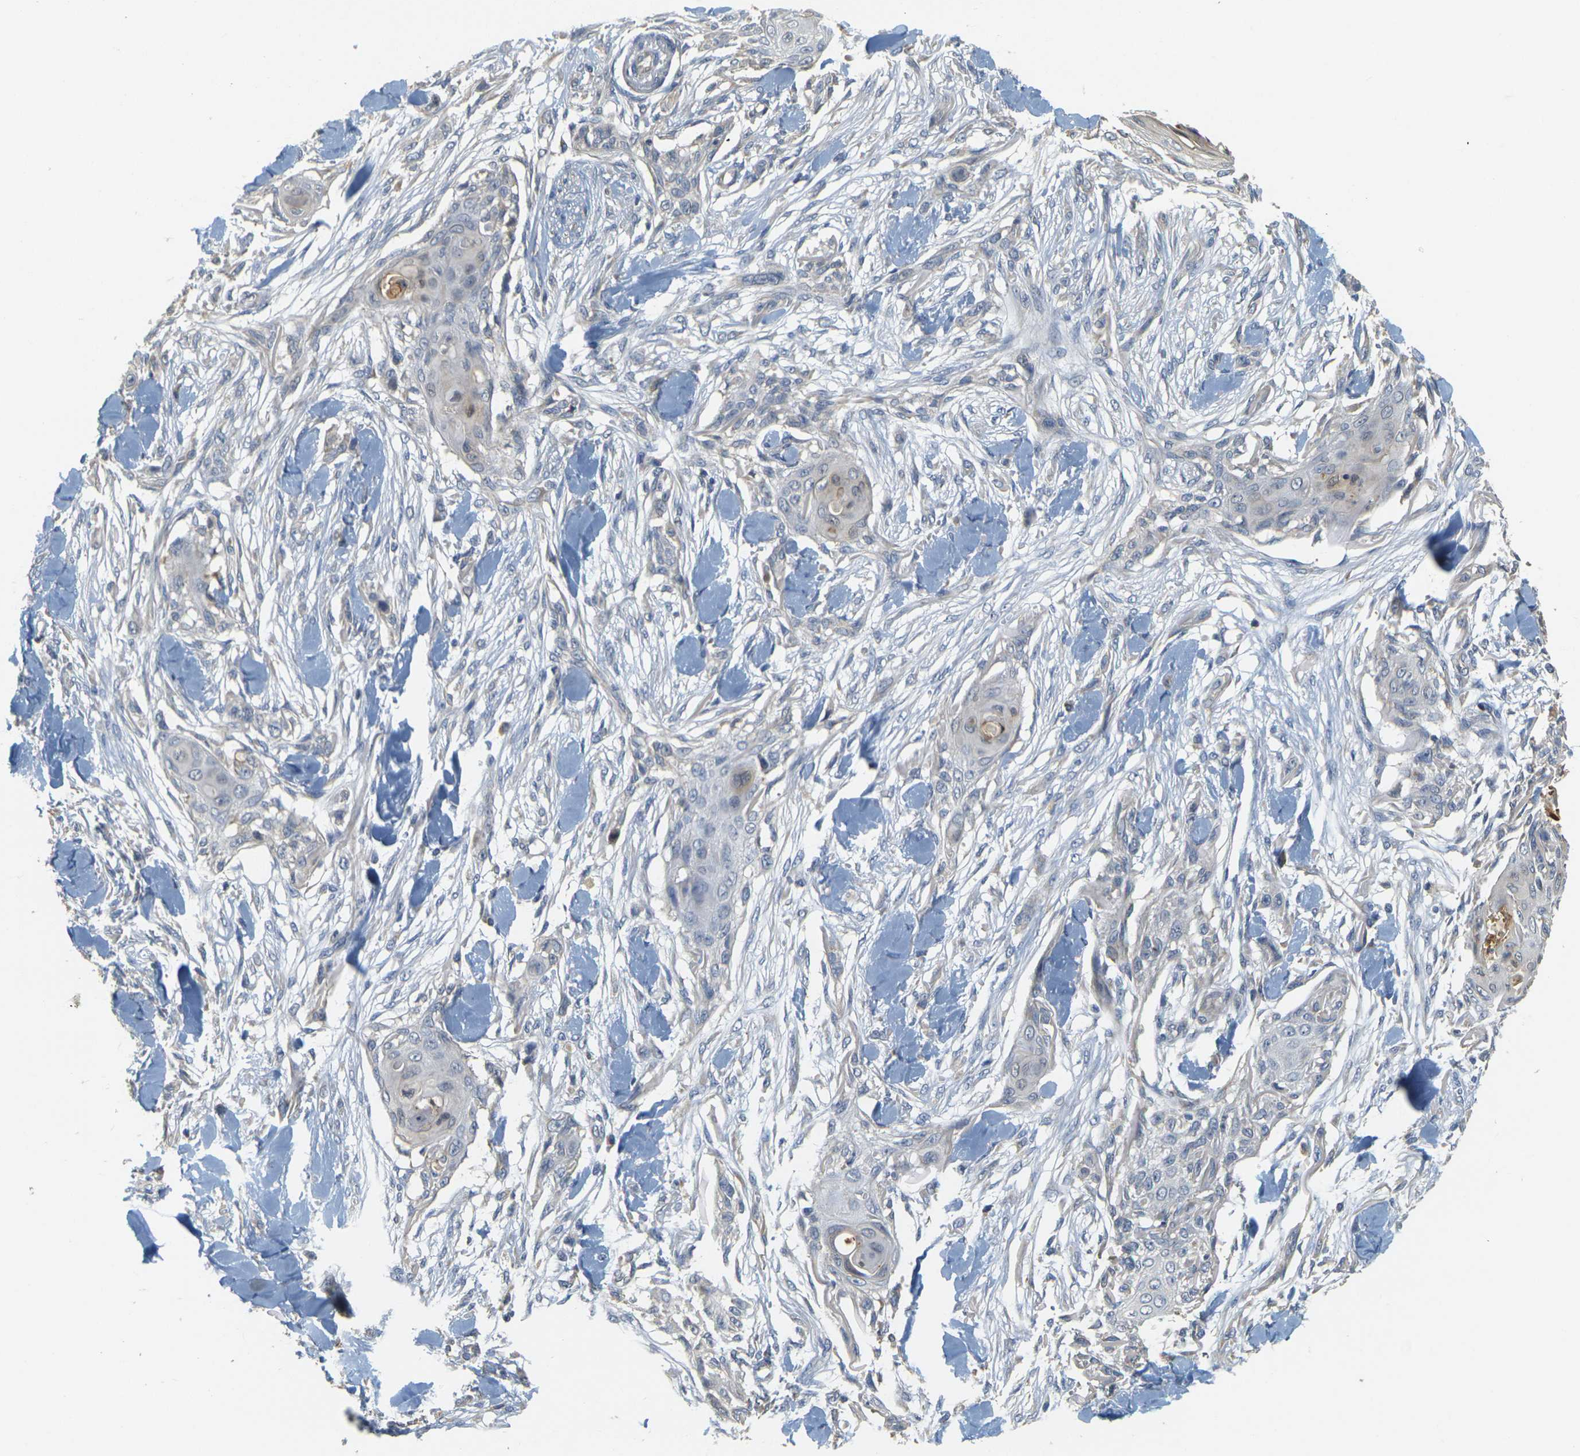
{"staining": {"intensity": "negative", "quantity": "none", "location": "none"}, "tissue": "skin cancer", "cell_type": "Tumor cells", "image_type": "cancer", "snomed": [{"axis": "morphology", "description": "Squamous cell carcinoma, NOS"}, {"axis": "topography", "description": "Skin"}], "caption": "An image of skin squamous cell carcinoma stained for a protein exhibits no brown staining in tumor cells.", "gene": "GDAP1", "patient": {"sex": "female", "age": 59}}